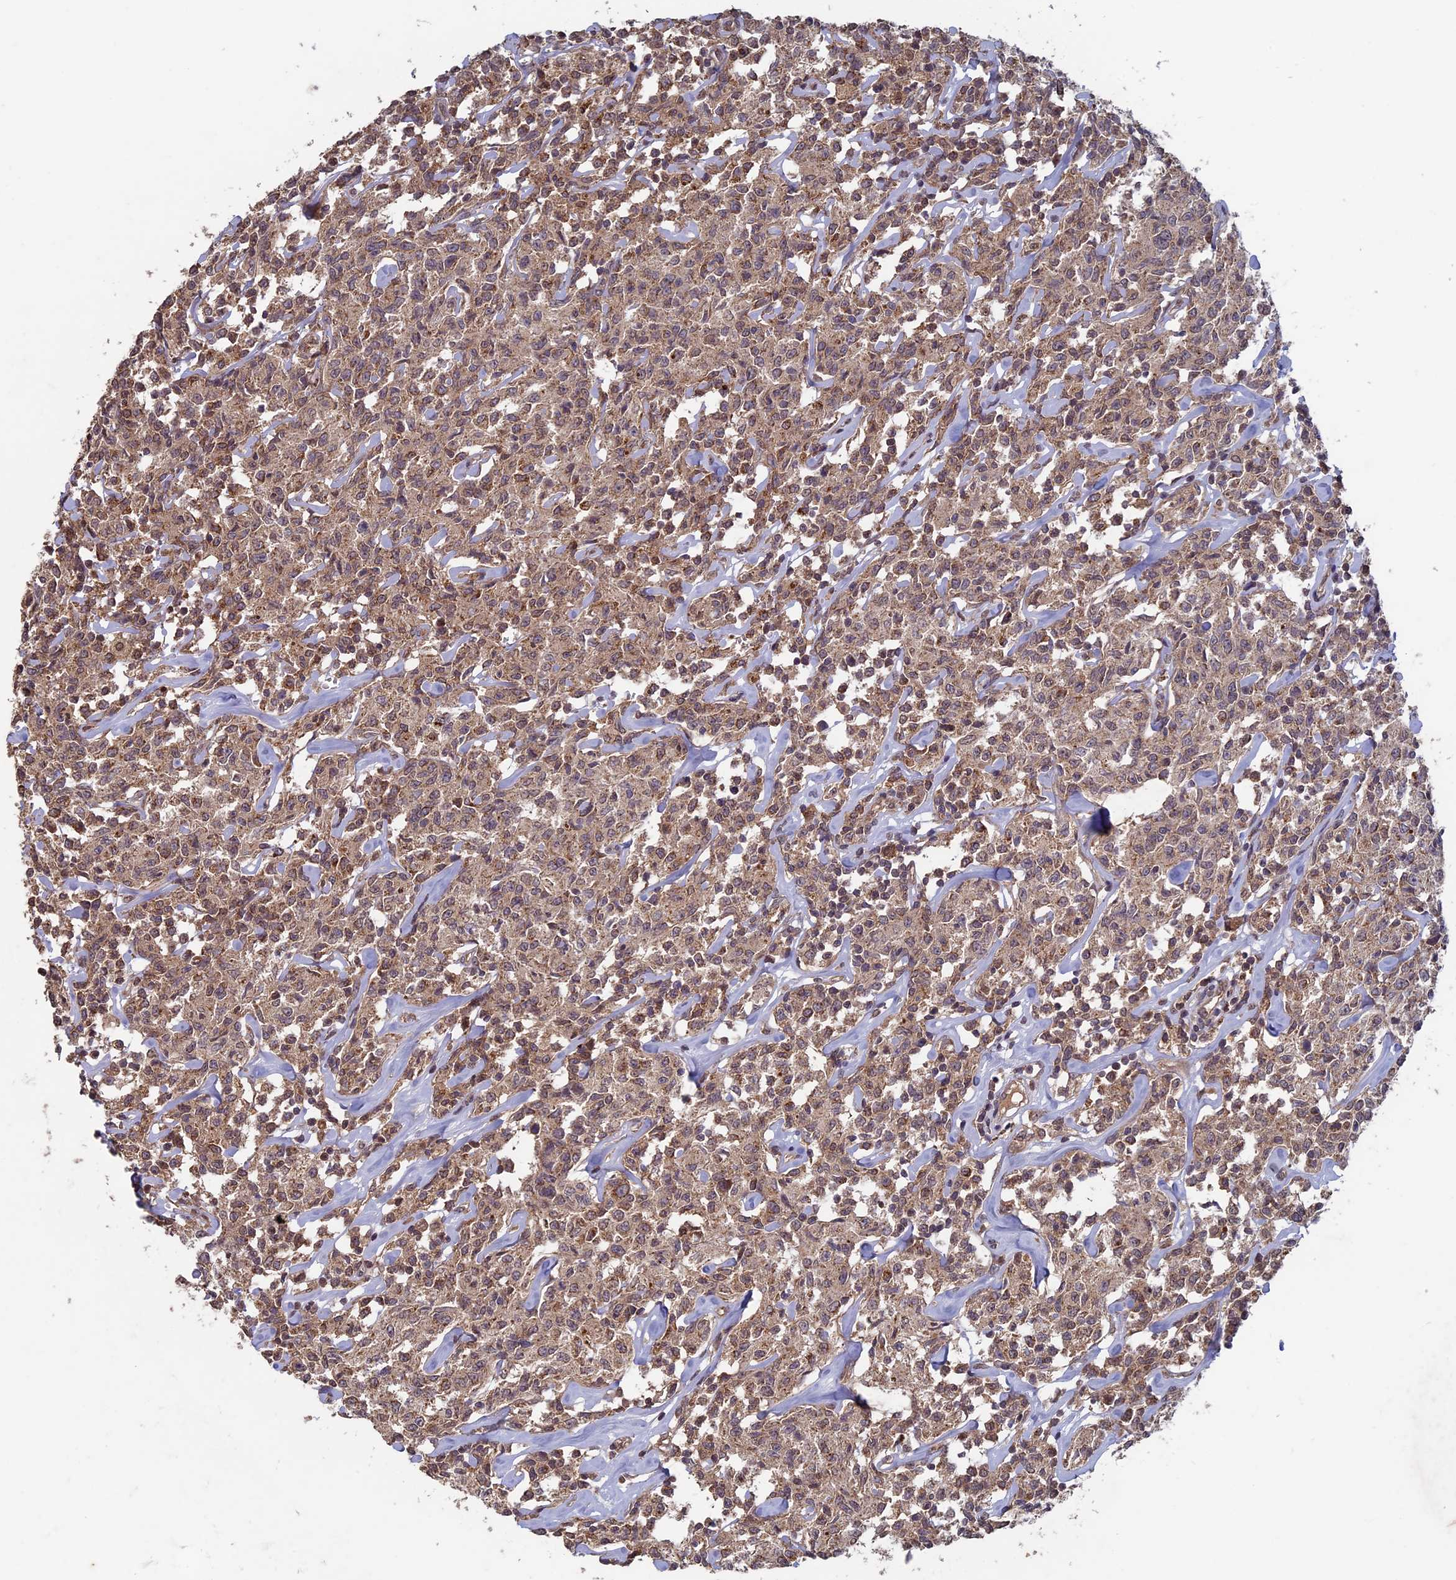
{"staining": {"intensity": "weak", "quantity": ">75%", "location": "cytoplasmic/membranous"}, "tissue": "lymphoma", "cell_type": "Tumor cells", "image_type": "cancer", "snomed": [{"axis": "morphology", "description": "Malignant lymphoma, non-Hodgkin's type, Low grade"}, {"axis": "topography", "description": "Small intestine"}], "caption": "There is low levels of weak cytoplasmic/membranous expression in tumor cells of malignant lymphoma, non-Hodgkin's type (low-grade), as demonstrated by immunohistochemical staining (brown color).", "gene": "RCCD1", "patient": {"sex": "female", "age": 59}}